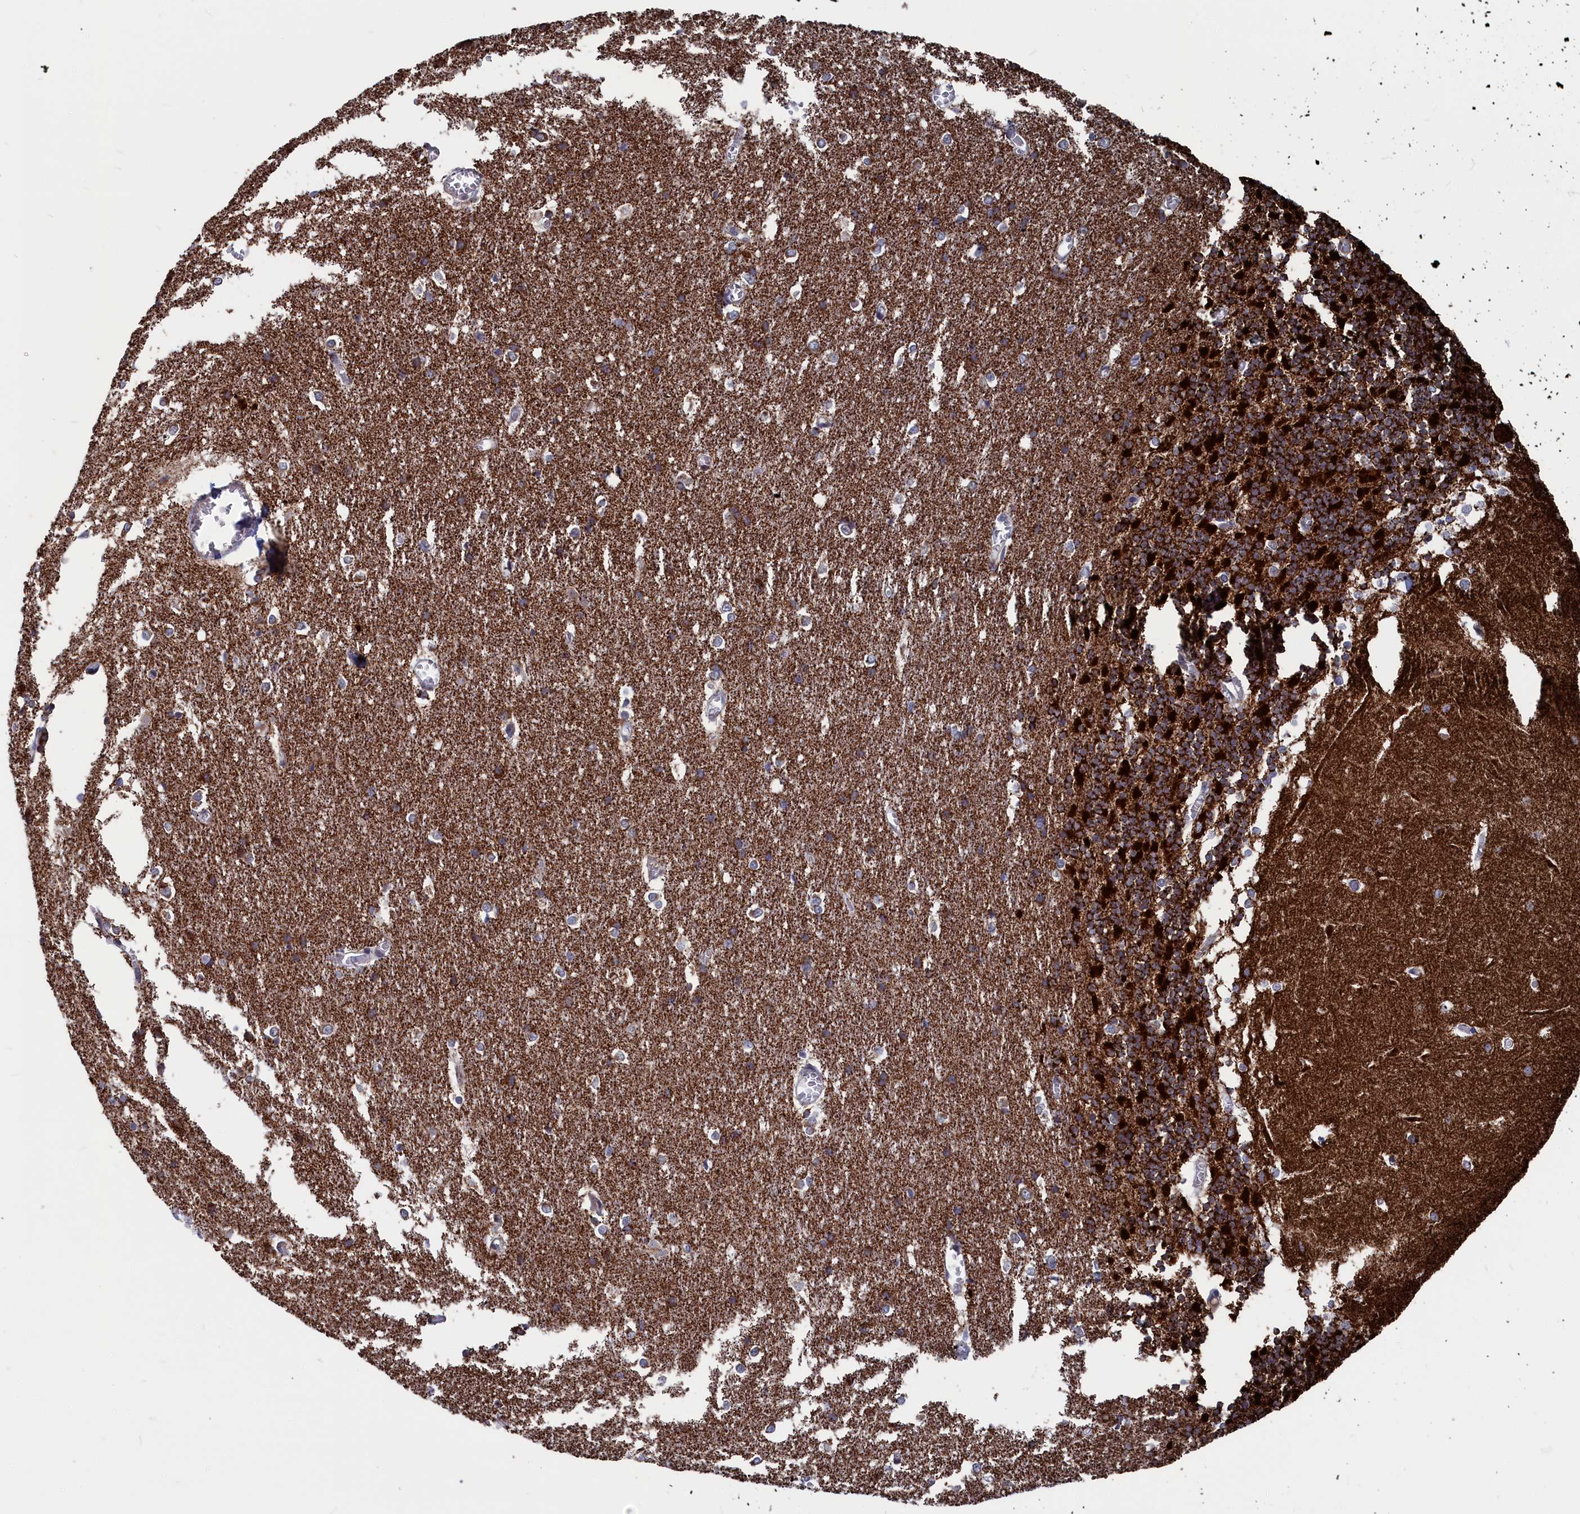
{"staining": {"intensity": "strong", "quantity": "25%-75%", "location": "cytoplasmic/membranous"}, "tissue": "cerebellum", "cell_type": "Cells in granular layer", "image_type": "normal", "snomed": [{"axis": "morphology", "description": "Normal tissue, NOS"}, {"axis": "topography", "description": "Cerebellum"}], "caption": "IHC staining of normal cerebellum, which exhibits high levels of strong cytoplasmic/membranous expression in approximately 25%-75% of cells in granular layer indicating strong cytoplasmic/membranous protein positivity. The staining was performed using DAB (3,3'-diaminobenzidine) (brown) for protein detection and nuclei were counterstained in hematoxylin (blue).", "gene": "CEND1", "patient": {"sex": "male", "age": 37}}